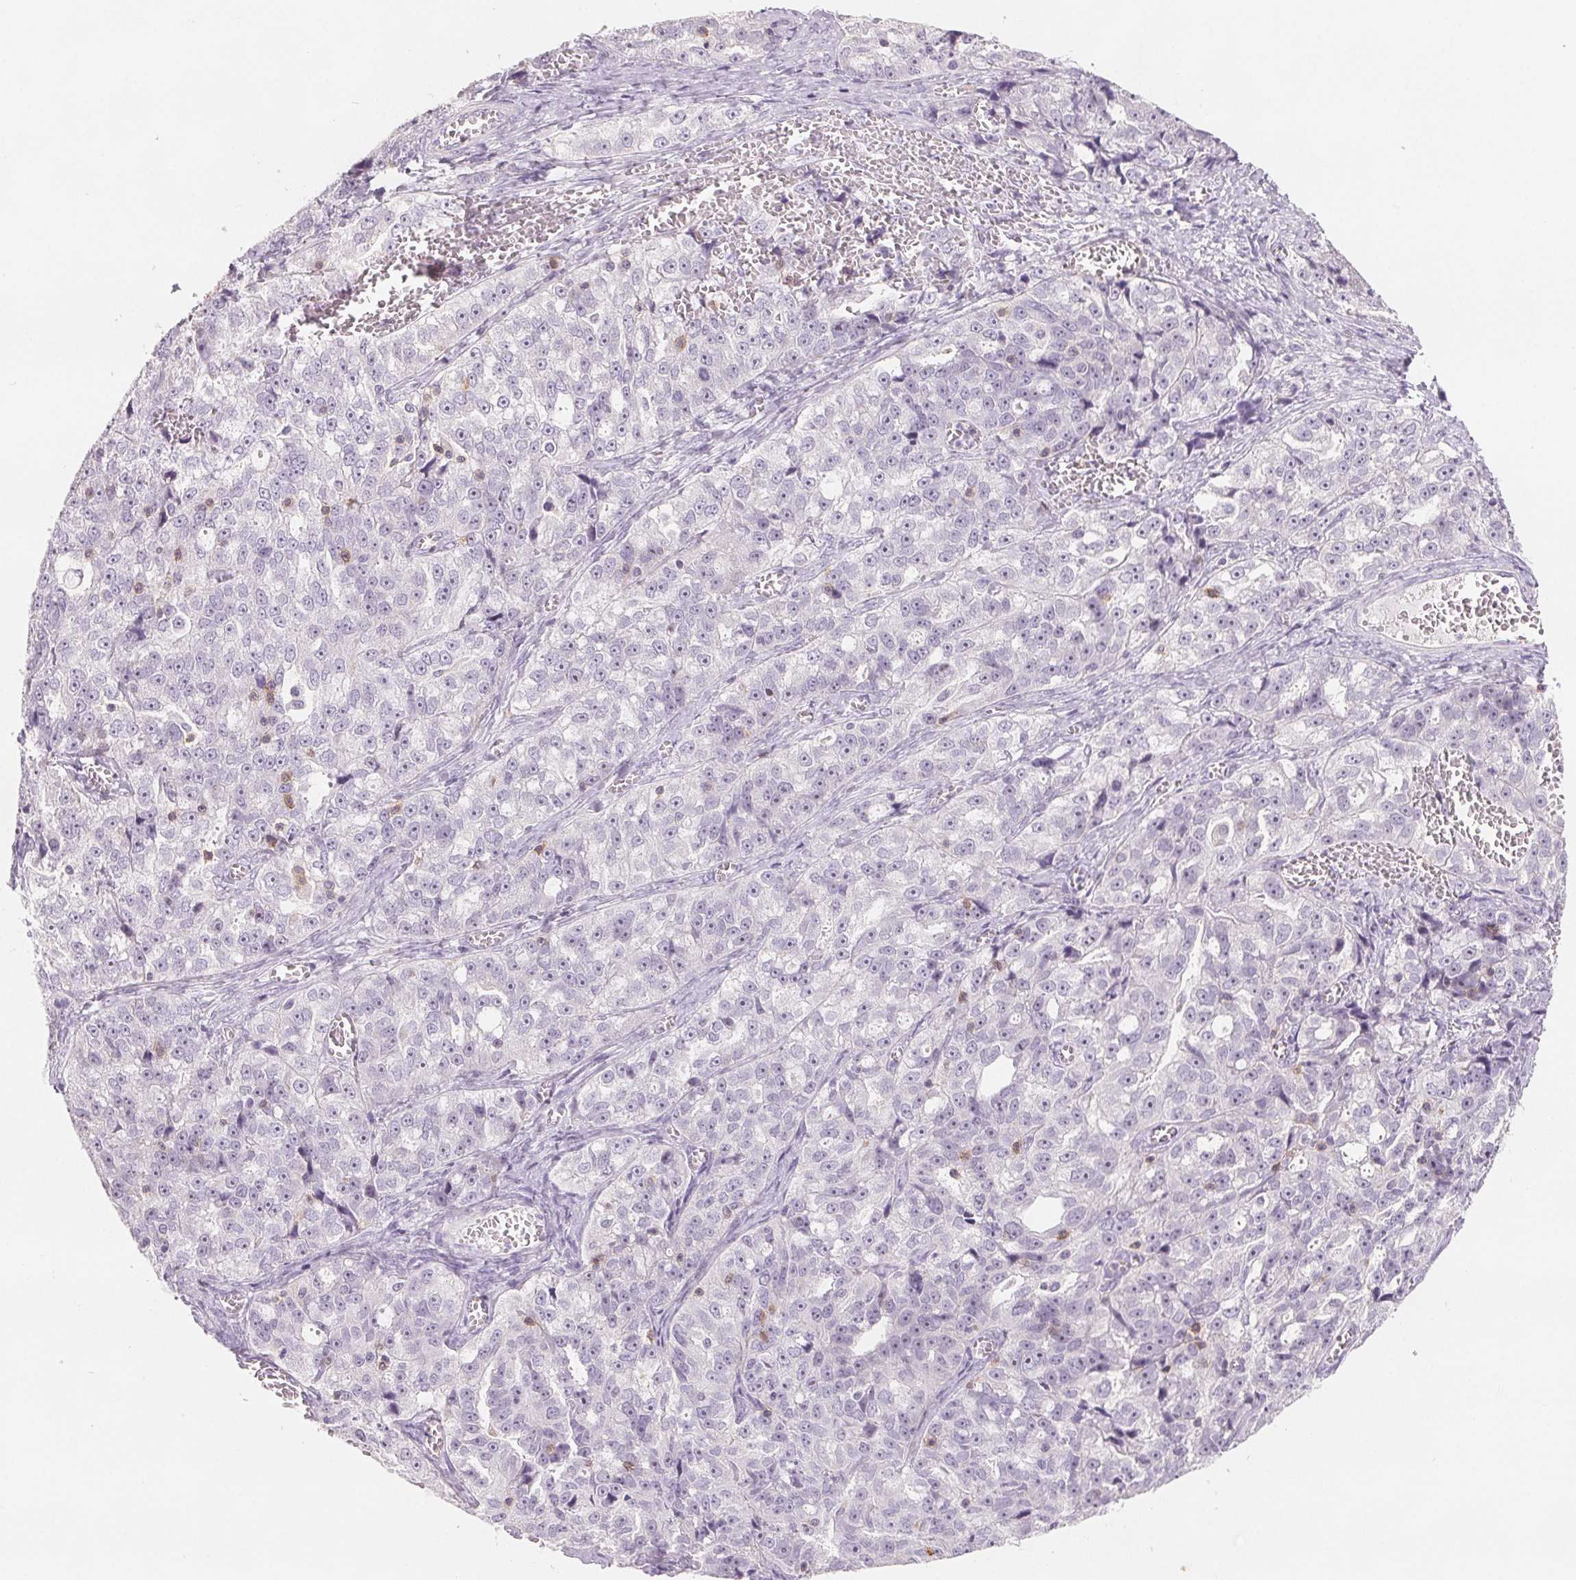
{"staining": {"intensity": "negative", "quantity": "none", "location": "none"}, "tissue": "ovarian cancer", "cell_type": "Tumor cells", "image_type": "cancer", "snomed": [{"axis": "morphology", "description": "Cystadenocarcinoma, serous, NOS"}, {"axis": "topography", "description": "Ovary"}], "caption": "This is a image of immunohistochemistry (IHC) staining of ovarian cancer, which shows no staining in tumor cells.", "gene": "CD69", "patient": {"sex": "female", "age": 51}}